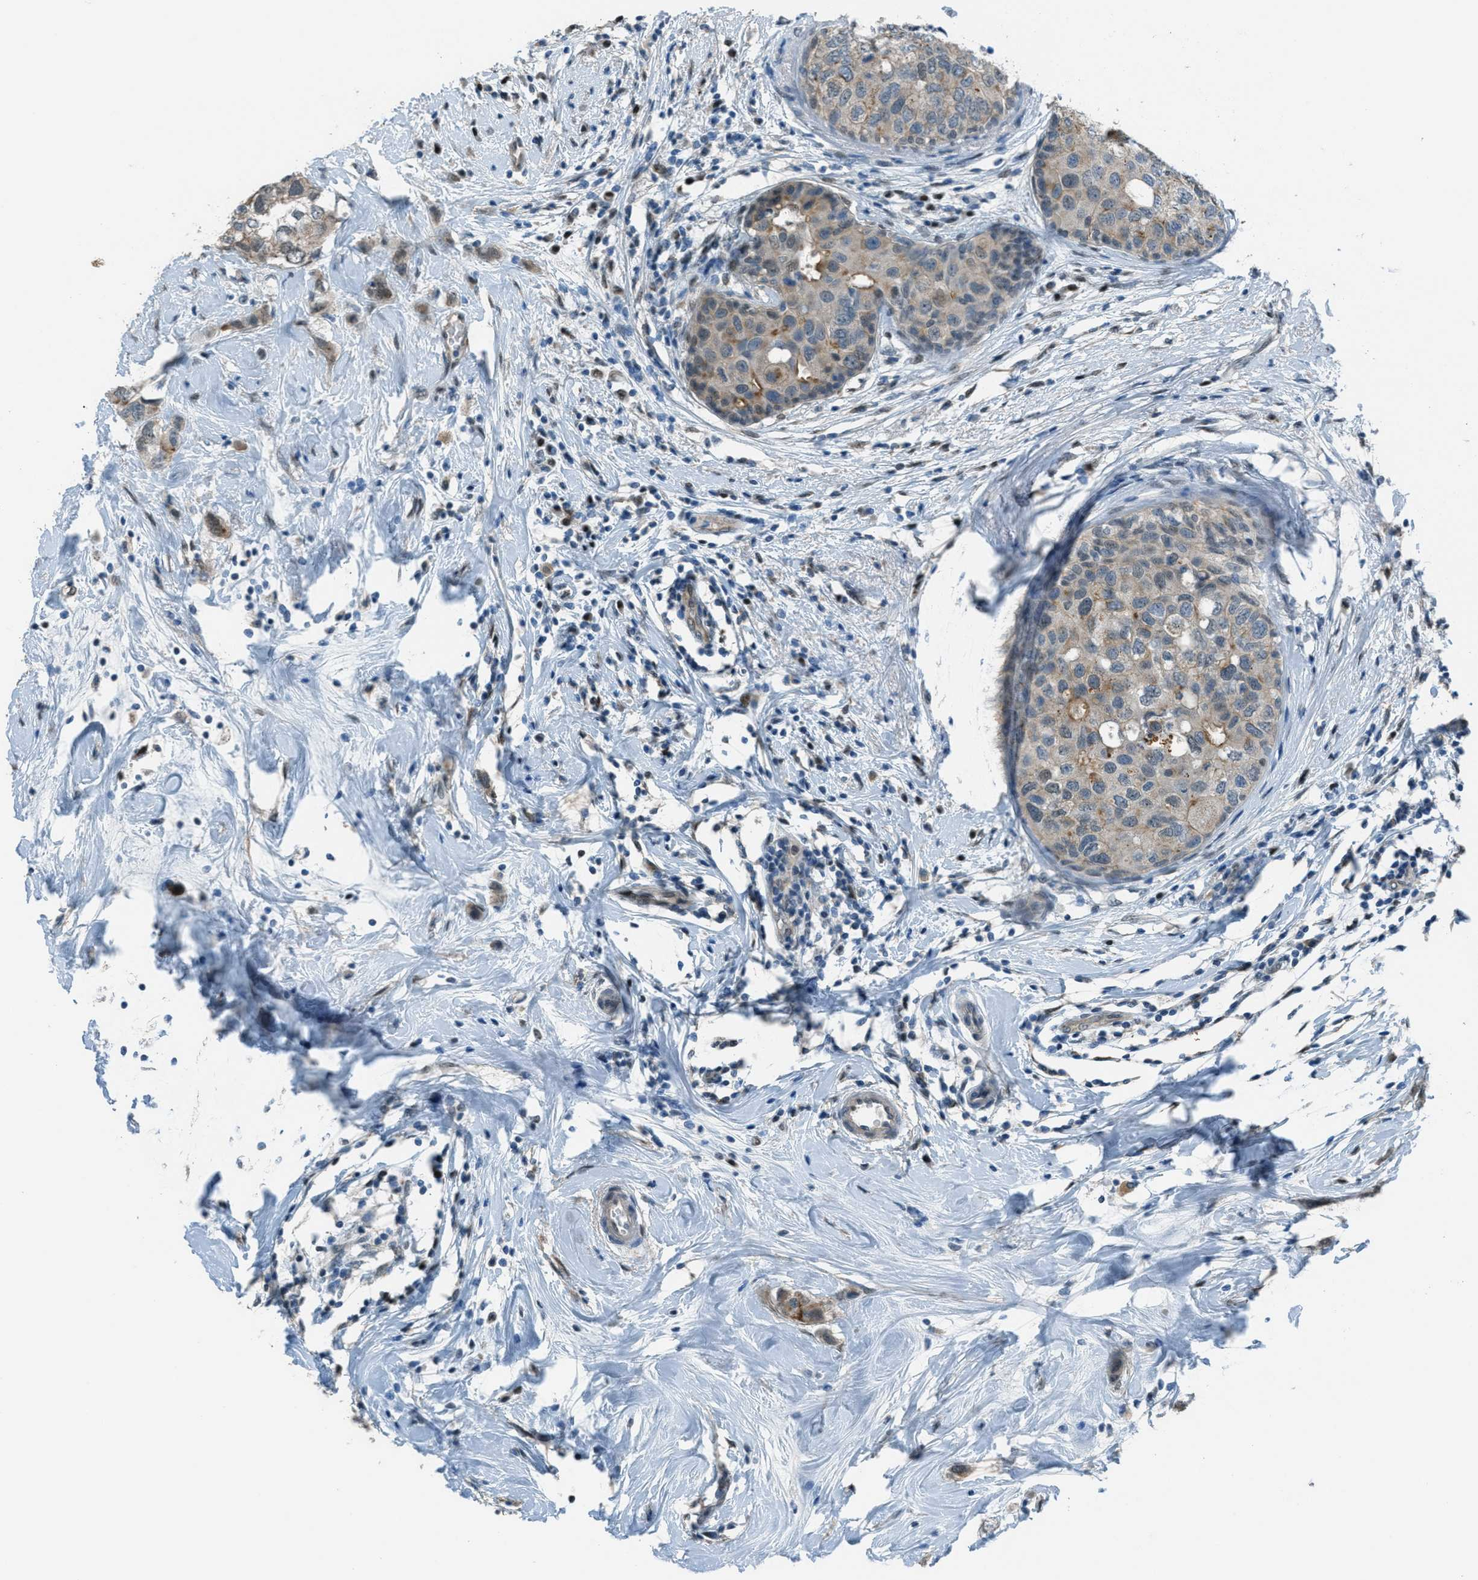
{"staining": {"intensity": "weak", "quantity": ">75%", "location": "cytoplasmic/membranous"}, "tissue": "breast cancer", "cell_type": "Tumor cells", "image_type": "cancer", "snomed": [{"axis": "morphology", "description": "Duct carcinoma"}, {"axis": "topography", "description": "Breast"}], "caption": "Breast cancer (infiltrating ductal carcinoma) stained with a protein marker reveals weak staining in tumor cells.", "gene": "TCF3", "patient": {"sex": "female", "age": 50}}